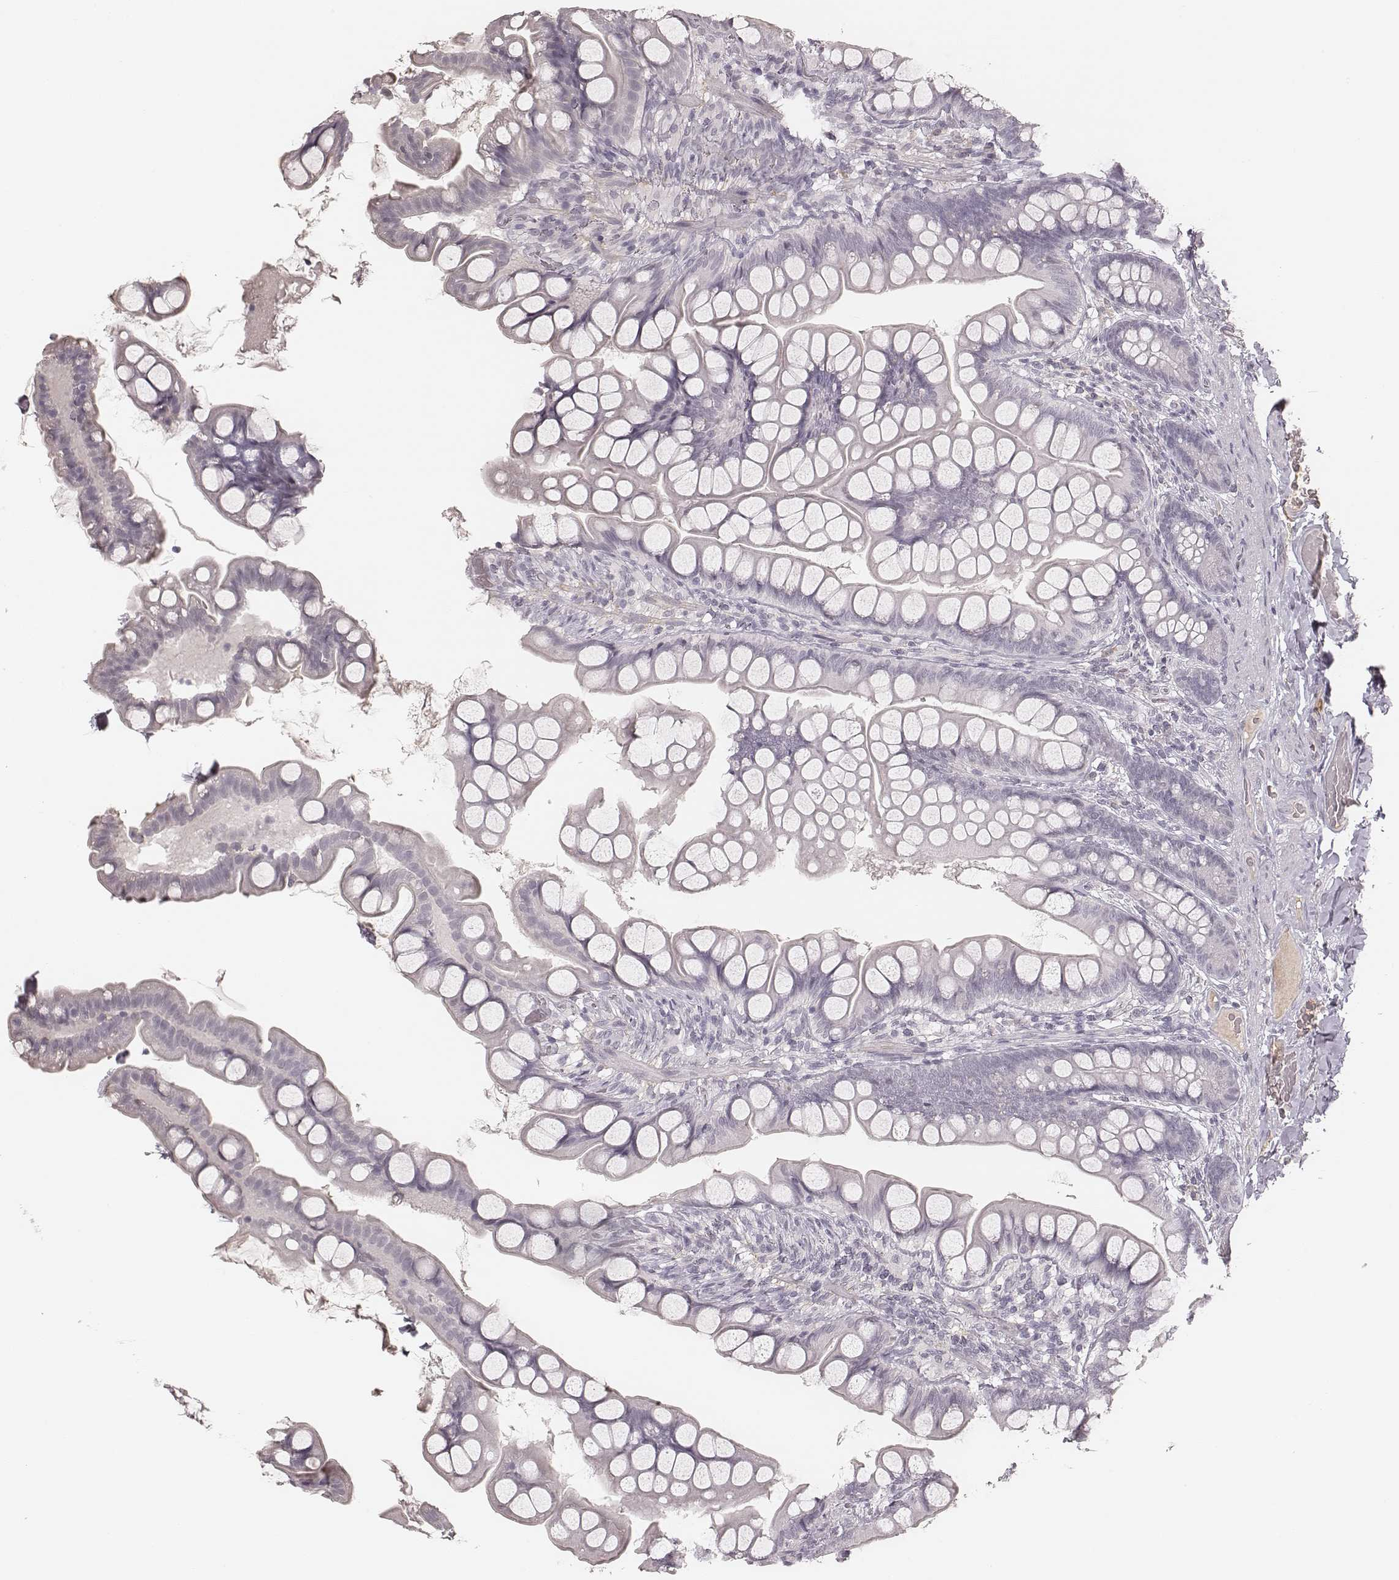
{"staining": {"intensity": "negative", "quantity": "none", "location": "none"}, "tissue": "small intestine", "cell_type": "Glandular cells", "image_type": "normal", "snomed": [{"axis": "morphology", "description": "Normal tissue, NOS"}, {"axis": "topography", "description": "Small intestine"}], "caption": "This is an immunohistochemistry histopathology image of benign small intestine. There is no positivity in glandular cells.", "gene": "MSX1", "patient": {"sex": "male", "age": 70}}